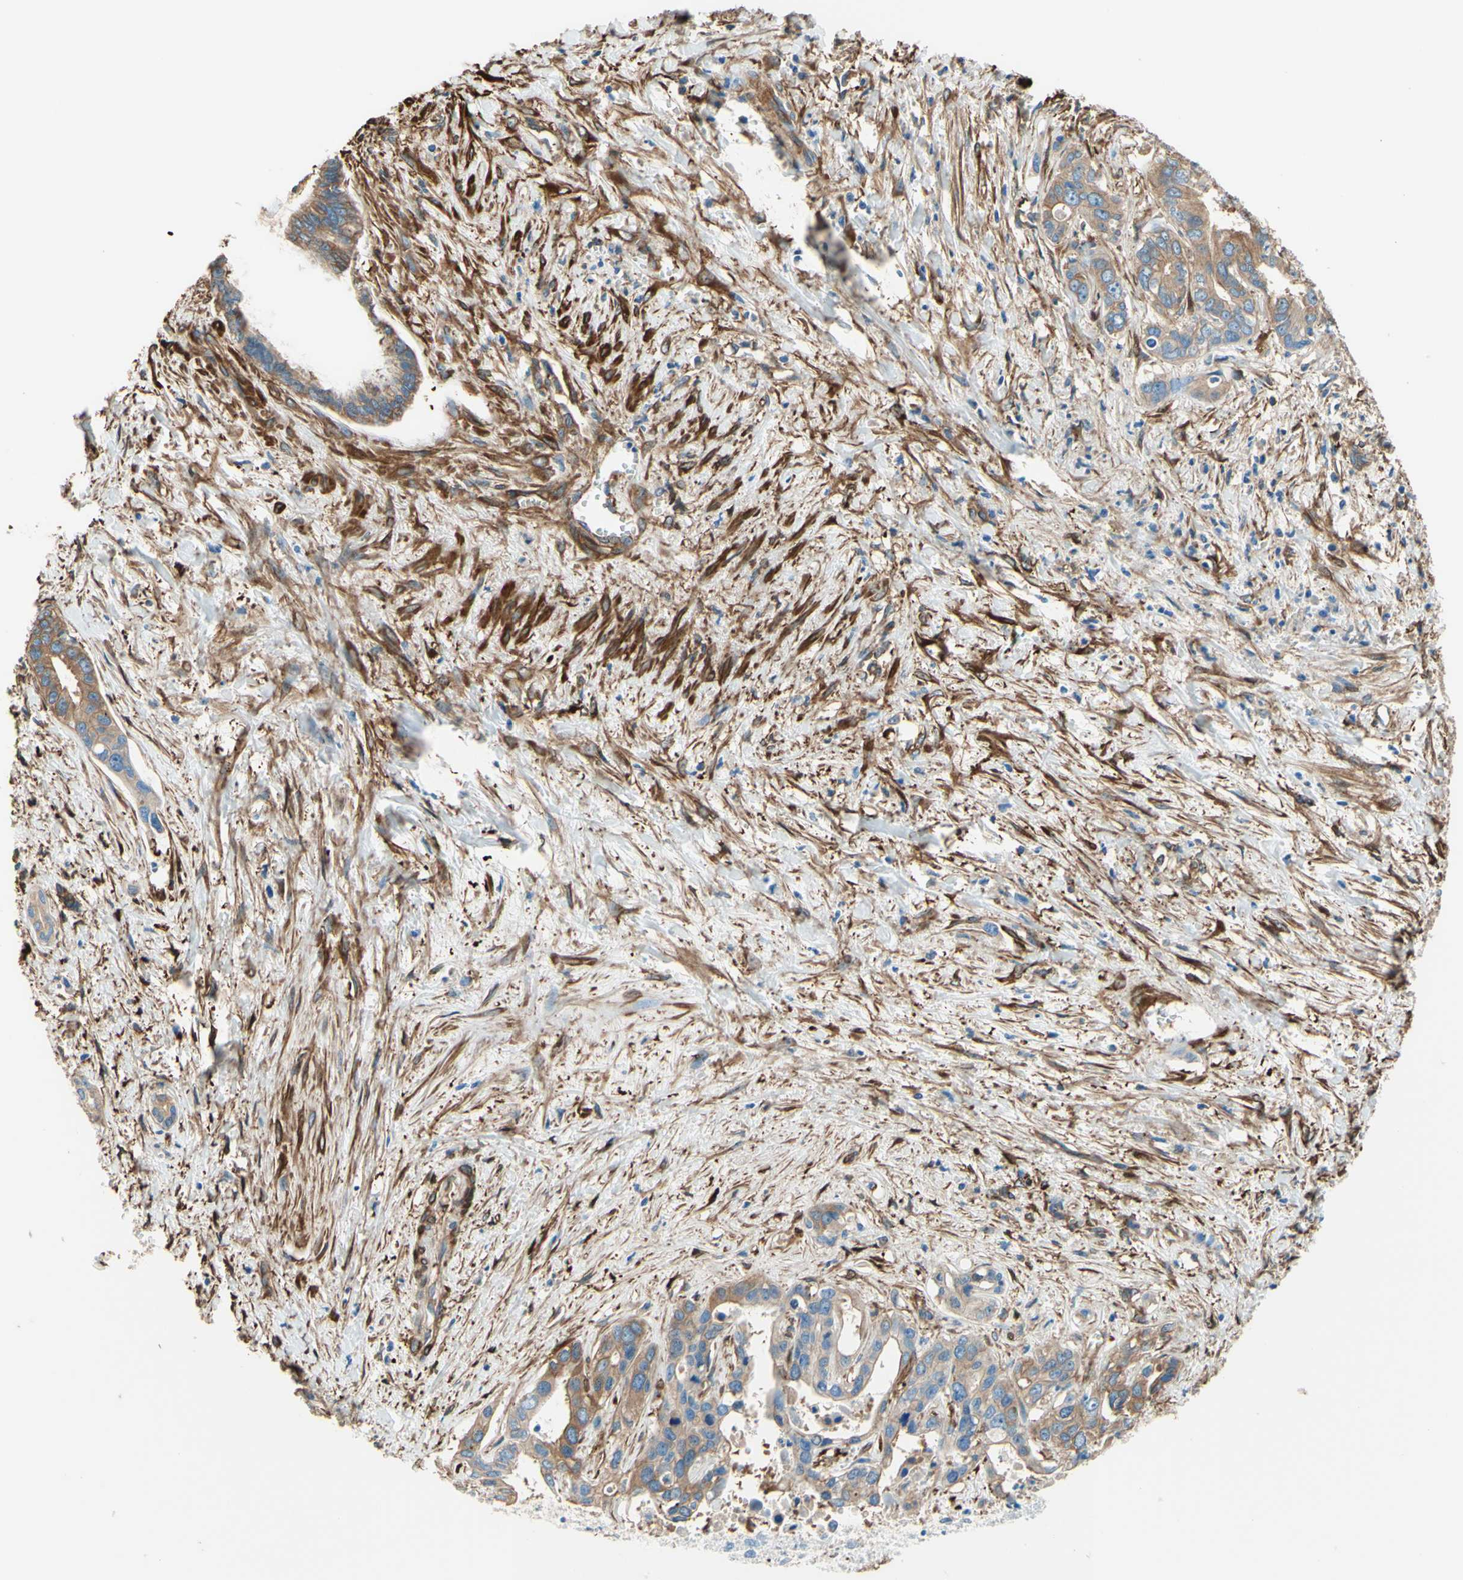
{"staining": {"intensity": "weak", "quantity": ">75%", "location": "cytoplasmic/membranous"}, "tissue": "liver cancer", "cell_type": "Tumor cells", "image_type": "cancer", "snomed": [{"axis": "morphology", "description": "Cholangiocarcinoma"}, {"axis": "topography", "description": "Liver"}], "caption": "Immunohistochemistry (IHC) image of liver cancer (cholangiocarcinoma) stained for a protein (brown), which displays low levels of weak cytoplasmic/membranous staining in about >75% of tumor cells.", "gene": "DPYSL3", "patient": {"sex": "female", "age": 65}}